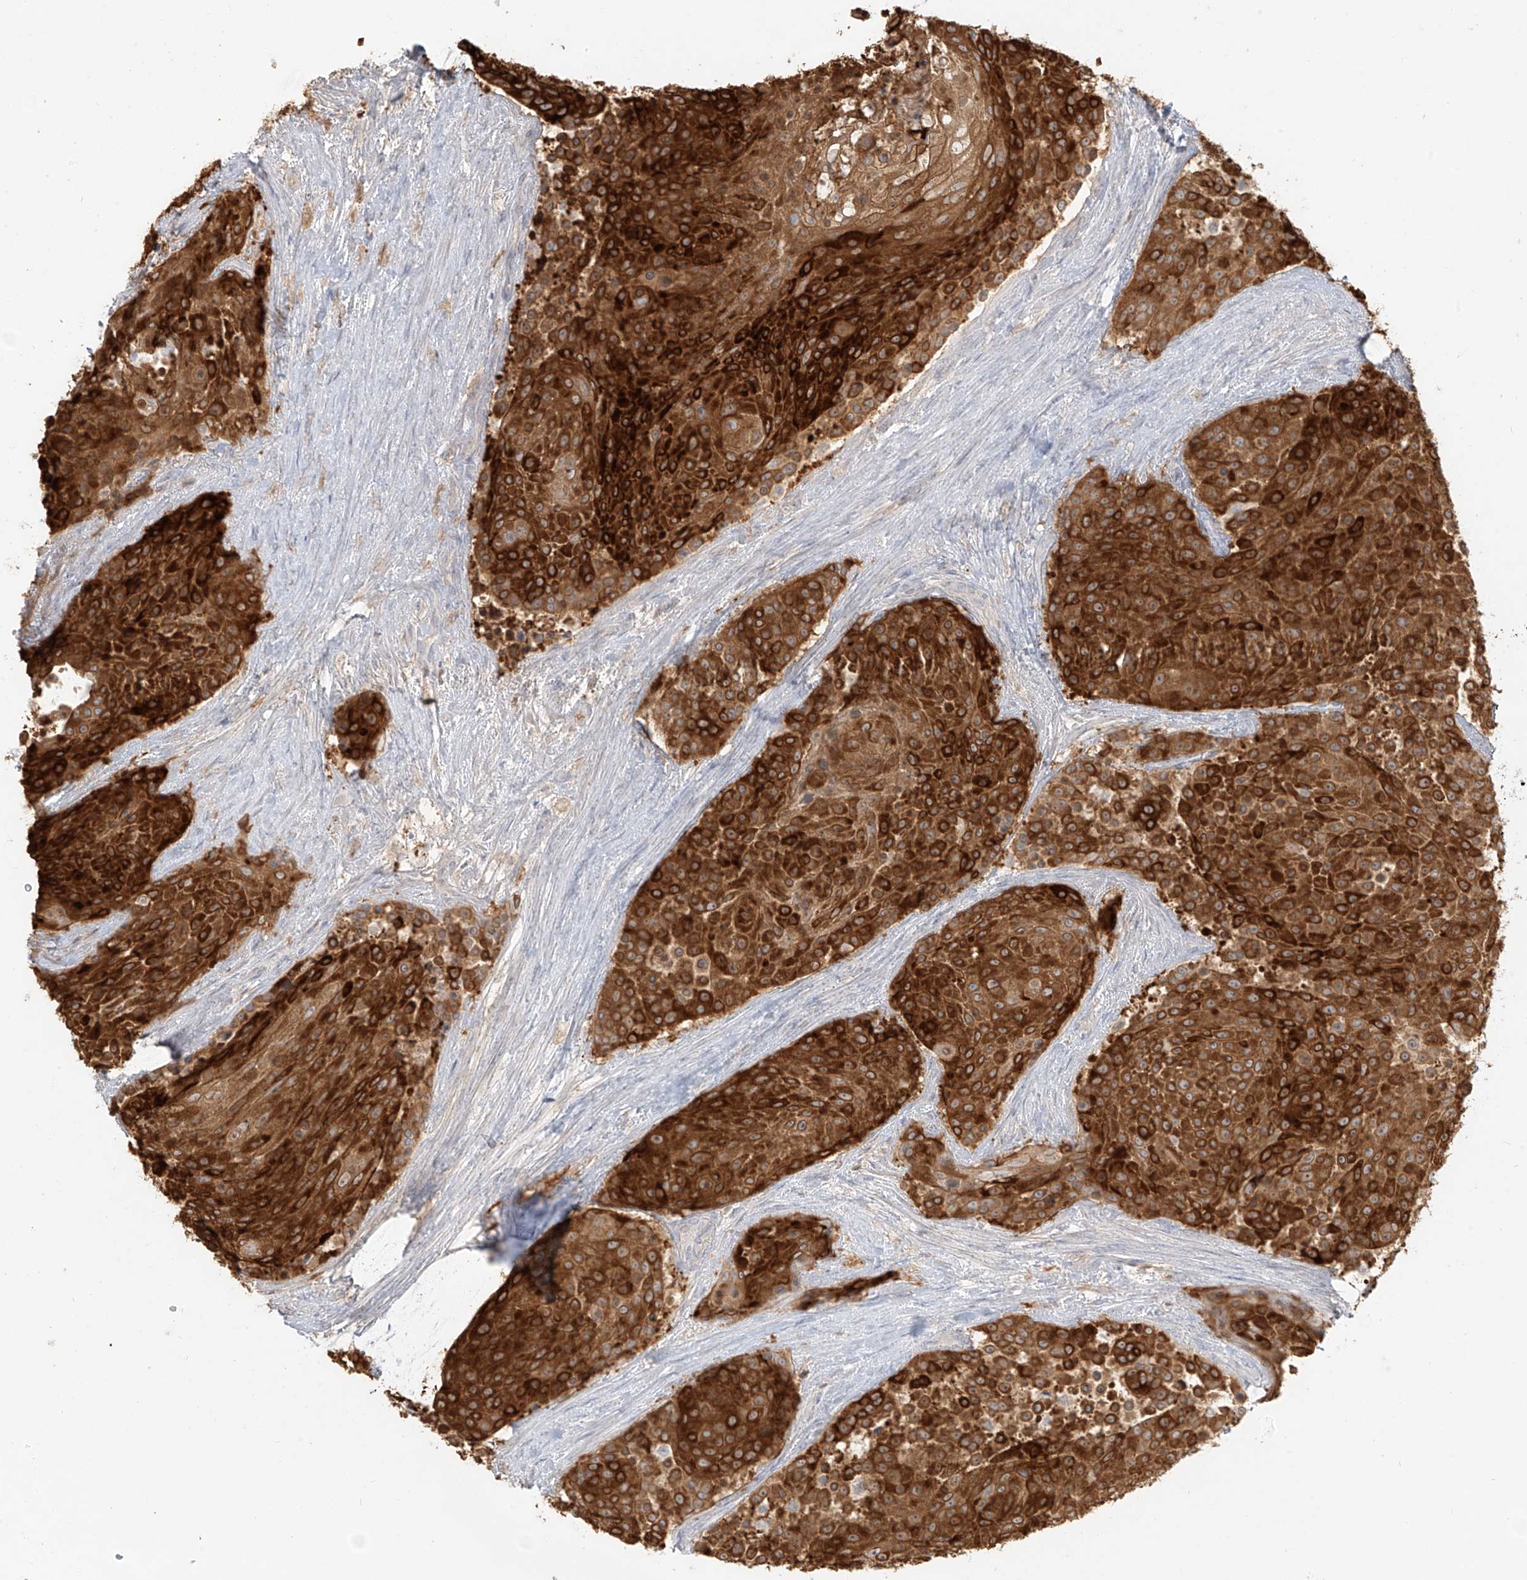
{"staining": {"intensity": "strong", "quantity": ">75%", "location": "cytoplasmic/membranous"}, "tissue": "urothelial cancer", "cell_type": "Tumor cells", "image_type": "cancer", "snomed": [{"axis": "morphology", "description": "Urothelial carcinoma, High grade"}, {"axis": "topography", "description": "Urinary bladder"}], "caption": "The photomicrograph demonstrates immunohistochemical staining of urothelial carcinoma (high-grade). There is strong cytoplasmic/membranous staining is appreciated in approximately >75% of tumor cells.", "gene": "UPK1B", "patient": {"sex": "female", "age": 63}}